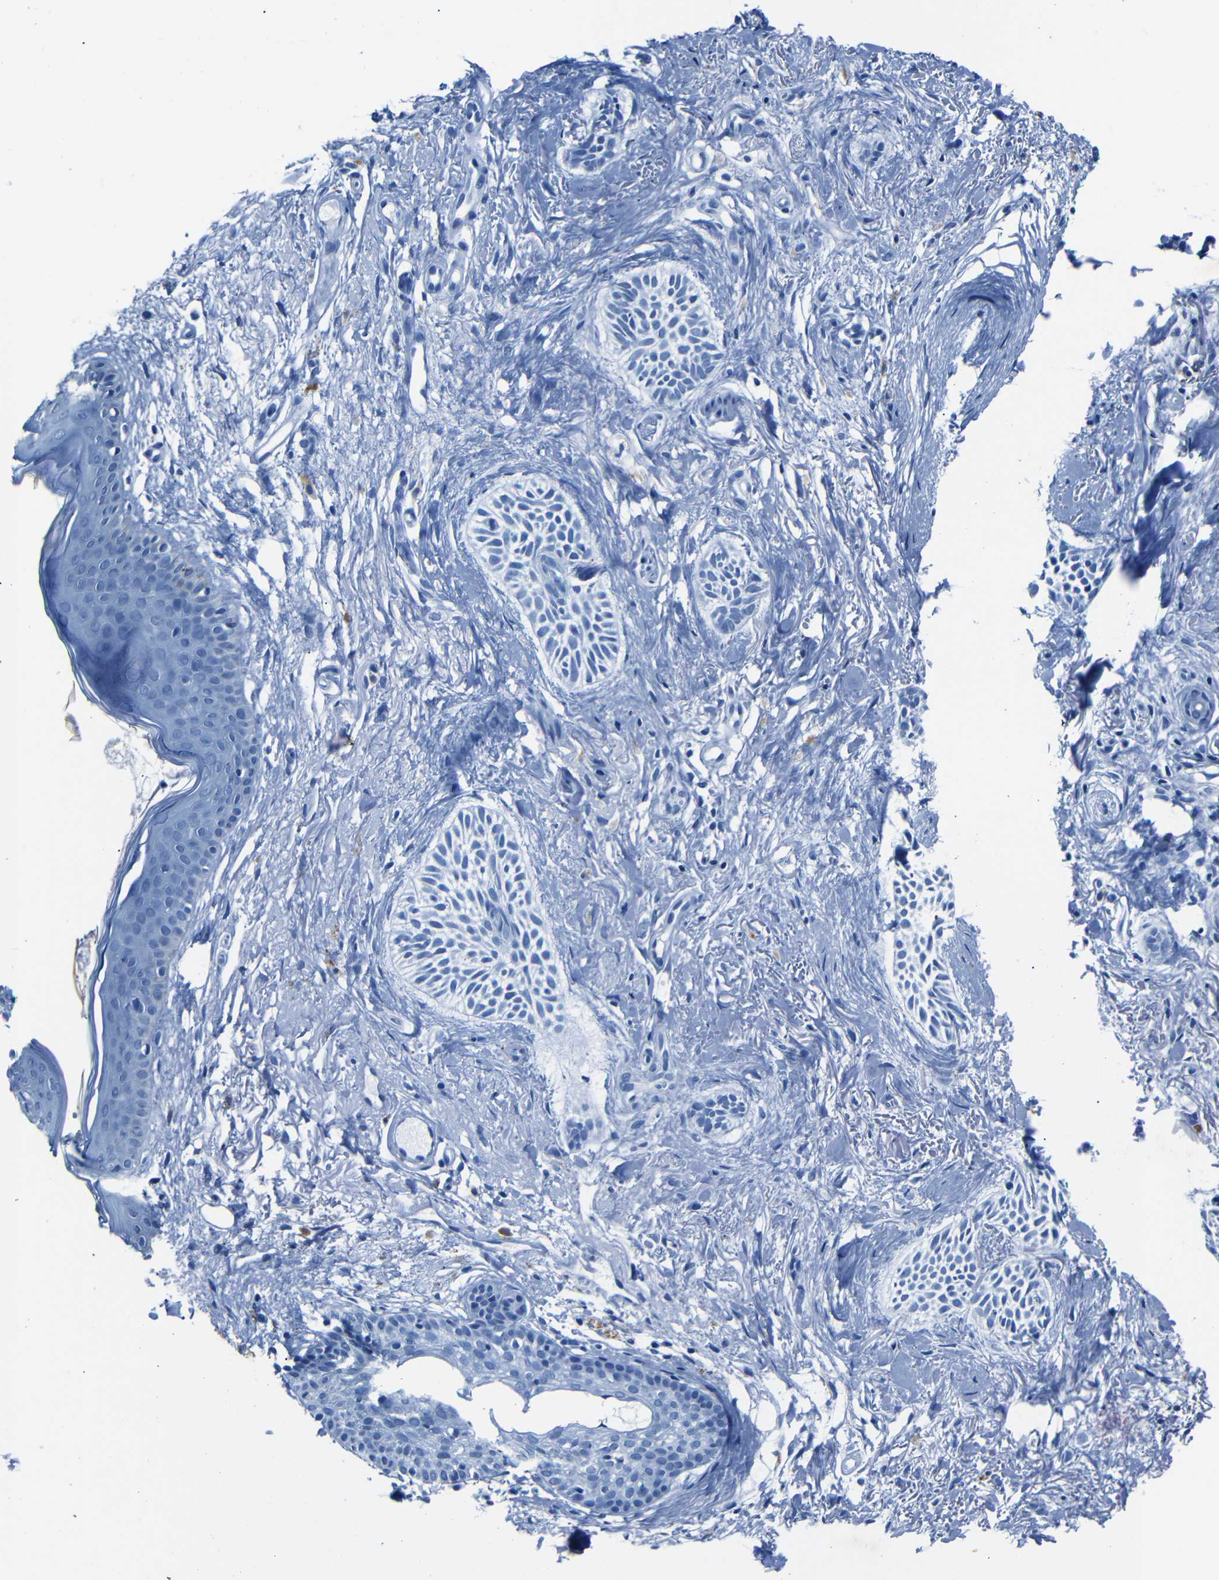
{"staining": {"intensity": "negative", "quantity": "none", "location": "none"}, "tissue": "skin cancer", "cell_type": "Tumor cells", "image_type": "cancer", "snomed": [{"axis": "morphology", "description": "Normal tissue, NOS"}, {"axis": "morphology", "description": "Basal cell carcinoma"}, {"axis": "topography", "description": "Skin"}], "caption": "The image demonstrates no significant staining in tumor cells of basal cell carcinoma (skin). The staining was performed using DAB (3,3'-diaminobenzidine) to visualize the protein expression in brown, while the nuclei were stained in blue with hematoxylin (Magnification: 20x).", "gene": "CLDN11", "patient": {"sex": "female", "age": 84}}